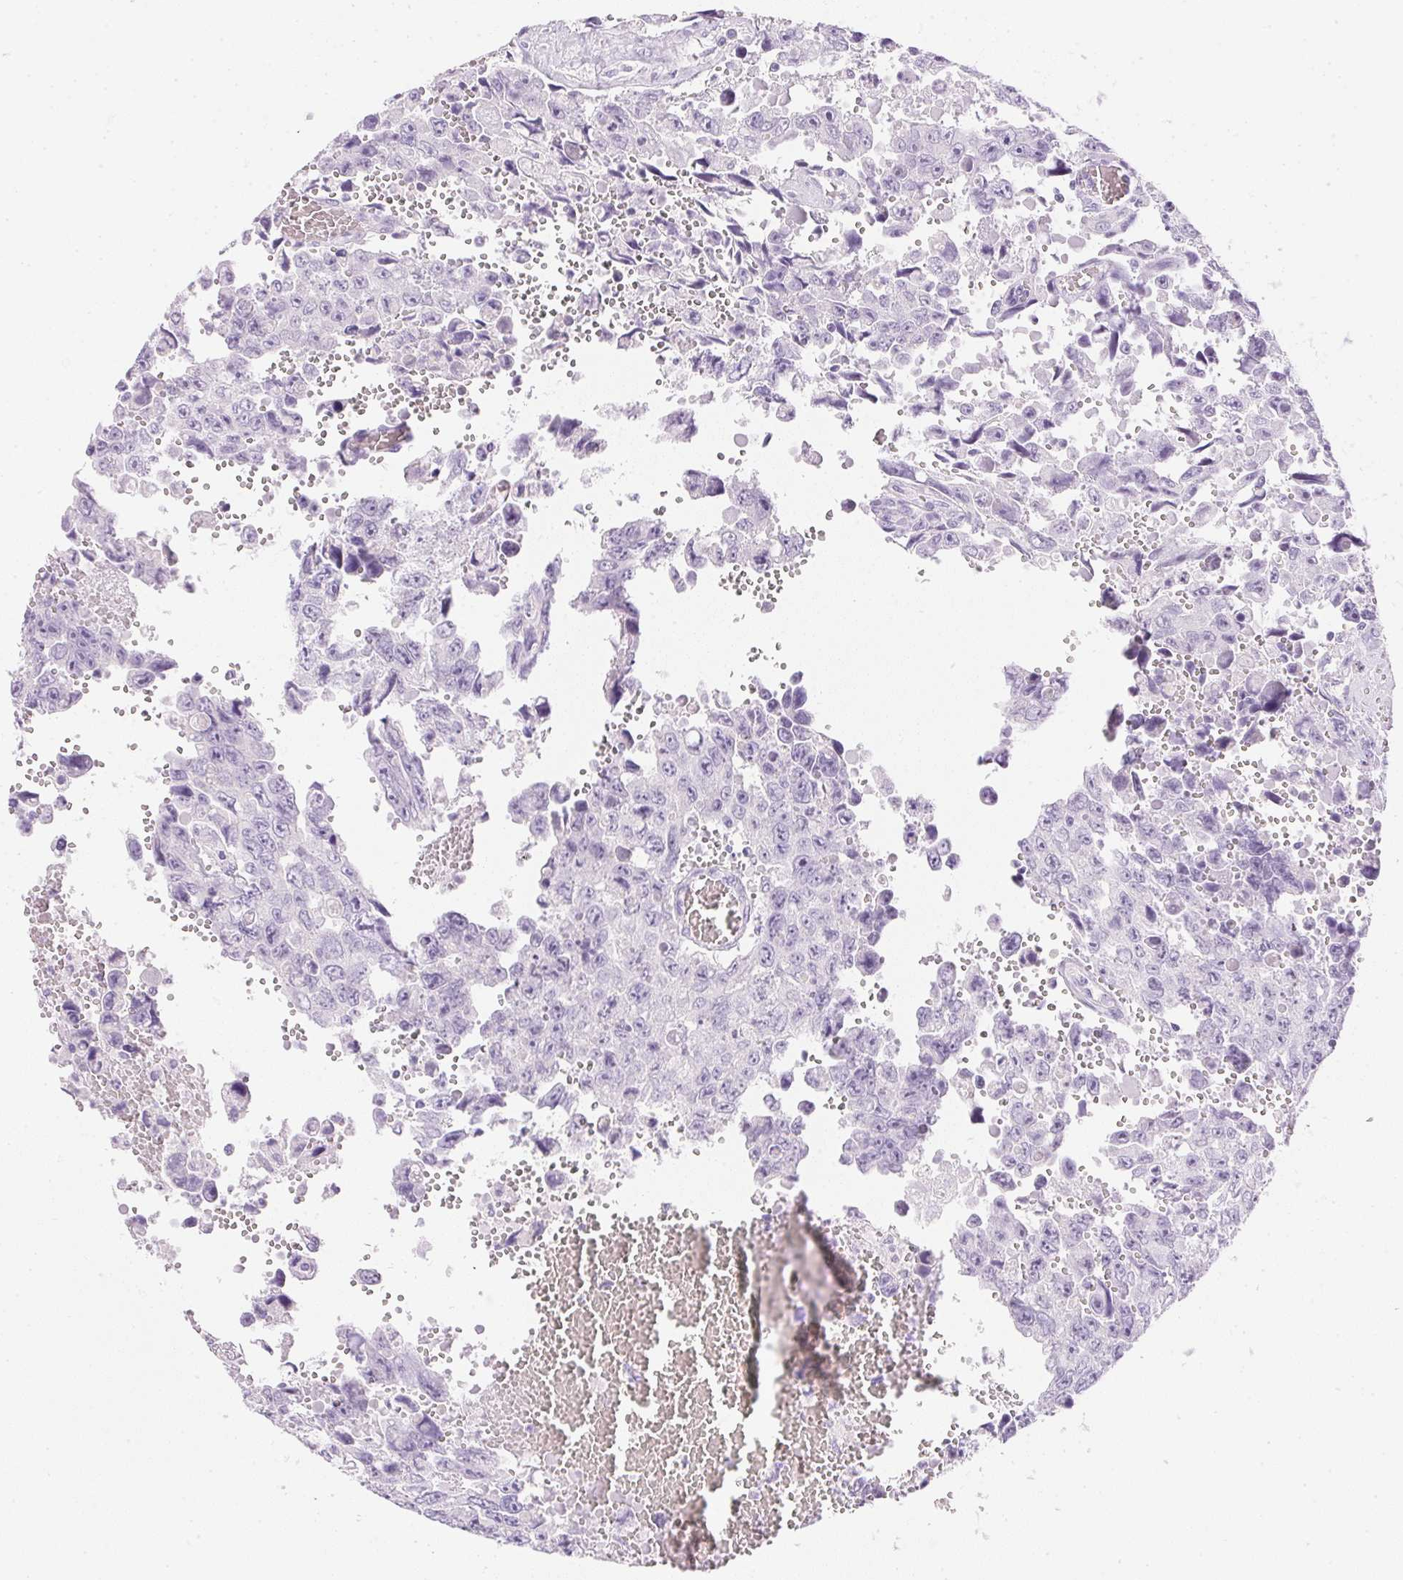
{"staining": {"intensity": "negative", "quantity": "none", "location": "none"}, "tissue": "testis cancer", "cell_type": "Tumor cells", "image_type": "cancer", "snomed": [{"axis": "morphology", "description": "Seminoma, NOS"}, {"axis": "topography", "description": "Testis"}], "caption": "Immunohistochemical staining of testis cancer displays no significant staining in tumor cells.", "gene": "CTRL", "patient": {"sex": "male", "age": 26}}